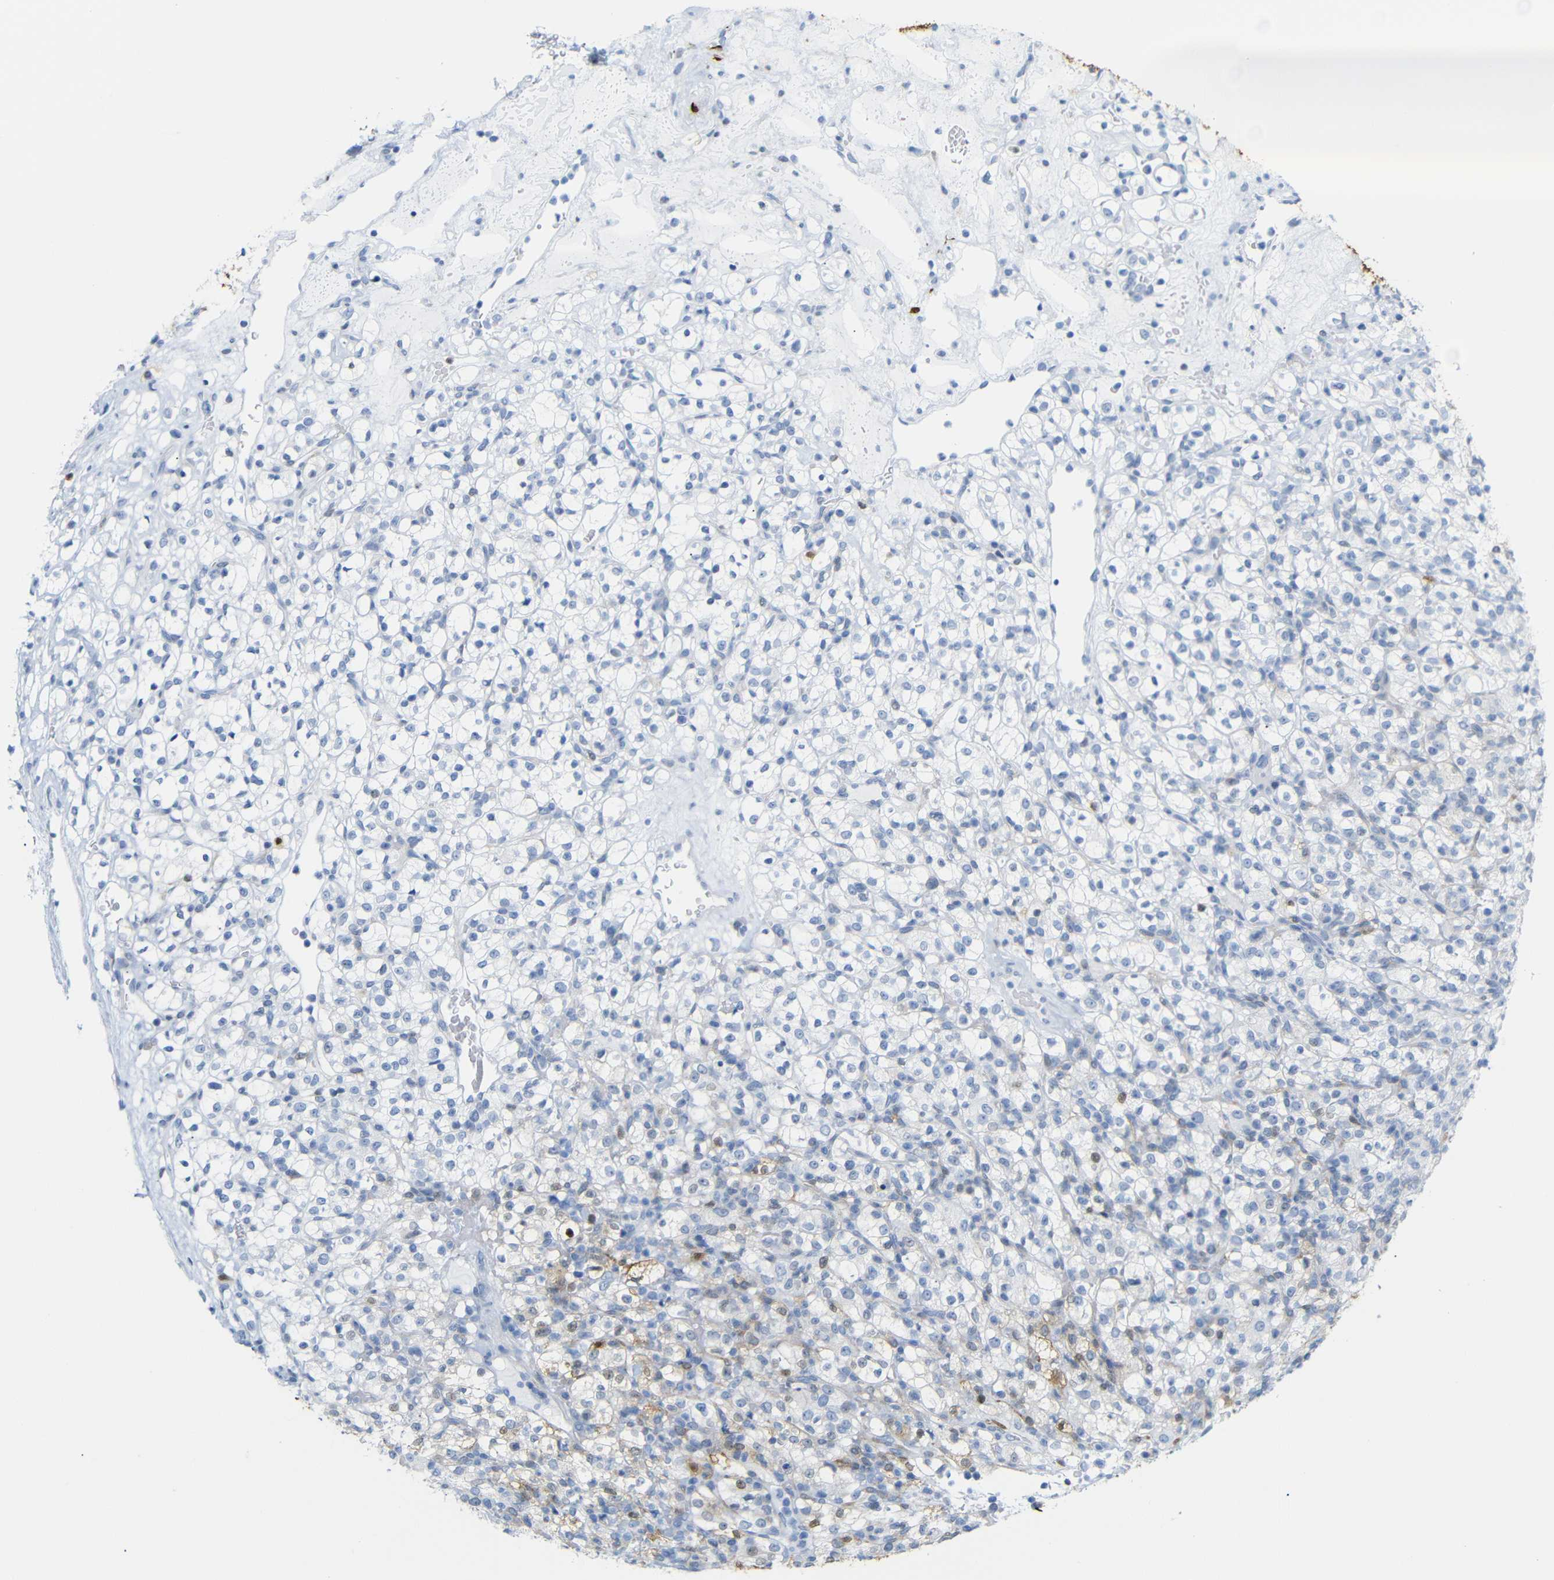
{"staining": {"intensity": "negative", "quantity": "none", "location": "none"}, "tissue": "renal cancer", "cell_type": "Tumor cells", "image_type": "cancer", "snomed": [{"axis": "morphology", "description": "Normal tissue, NOS"}, {"axis": "morphology", "description": "Adenocarcinoma, NOS"}, {"axis": "topography", "description": "Kidney"}], "caption": "Tumor cells show no significant protein expression in renal cancer.", "gene": "MT1A", "patient": {"sex": "female", "age": 72}}